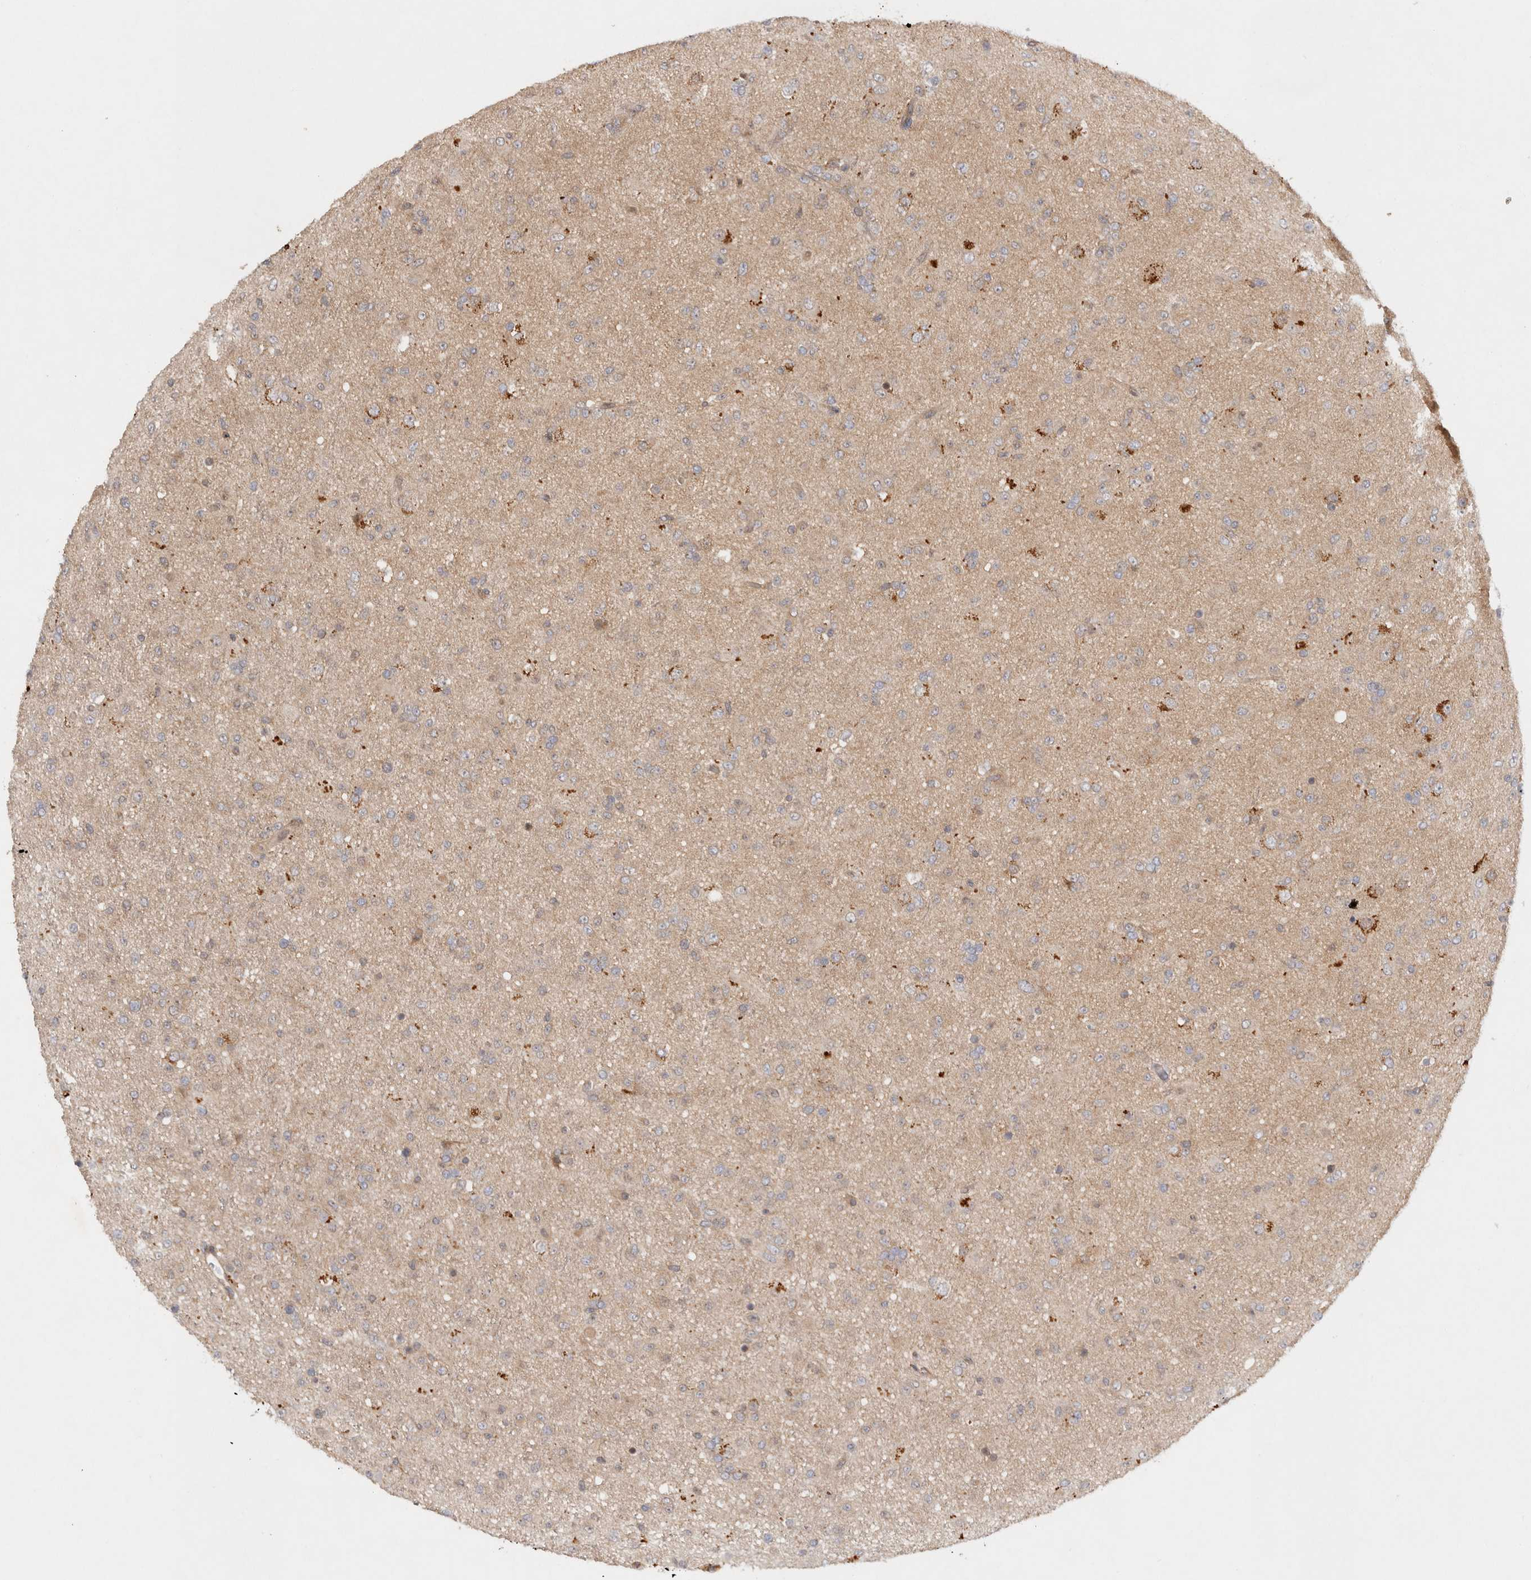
{"staining": {"intensity": "weak", "quantity": ">75%", "location": "cytoplasmic/membranous"}, "tissue": "glioma", "cell_type": "Tumor cells", "image_type": "cancer", "snomed": [{"axis": "morphology", "description": "Glioma, malignant, Low grade"}, {"axis": "topography", "description": "Brain"}], "caption": "Protein positivity by IHC demonstrates weak cytoplasmic/membranous expression in about >75% of tumor cells in malignant low-grade glioma.", "gene": "HTT", "patient": {"sex": "male", "age": 65}}